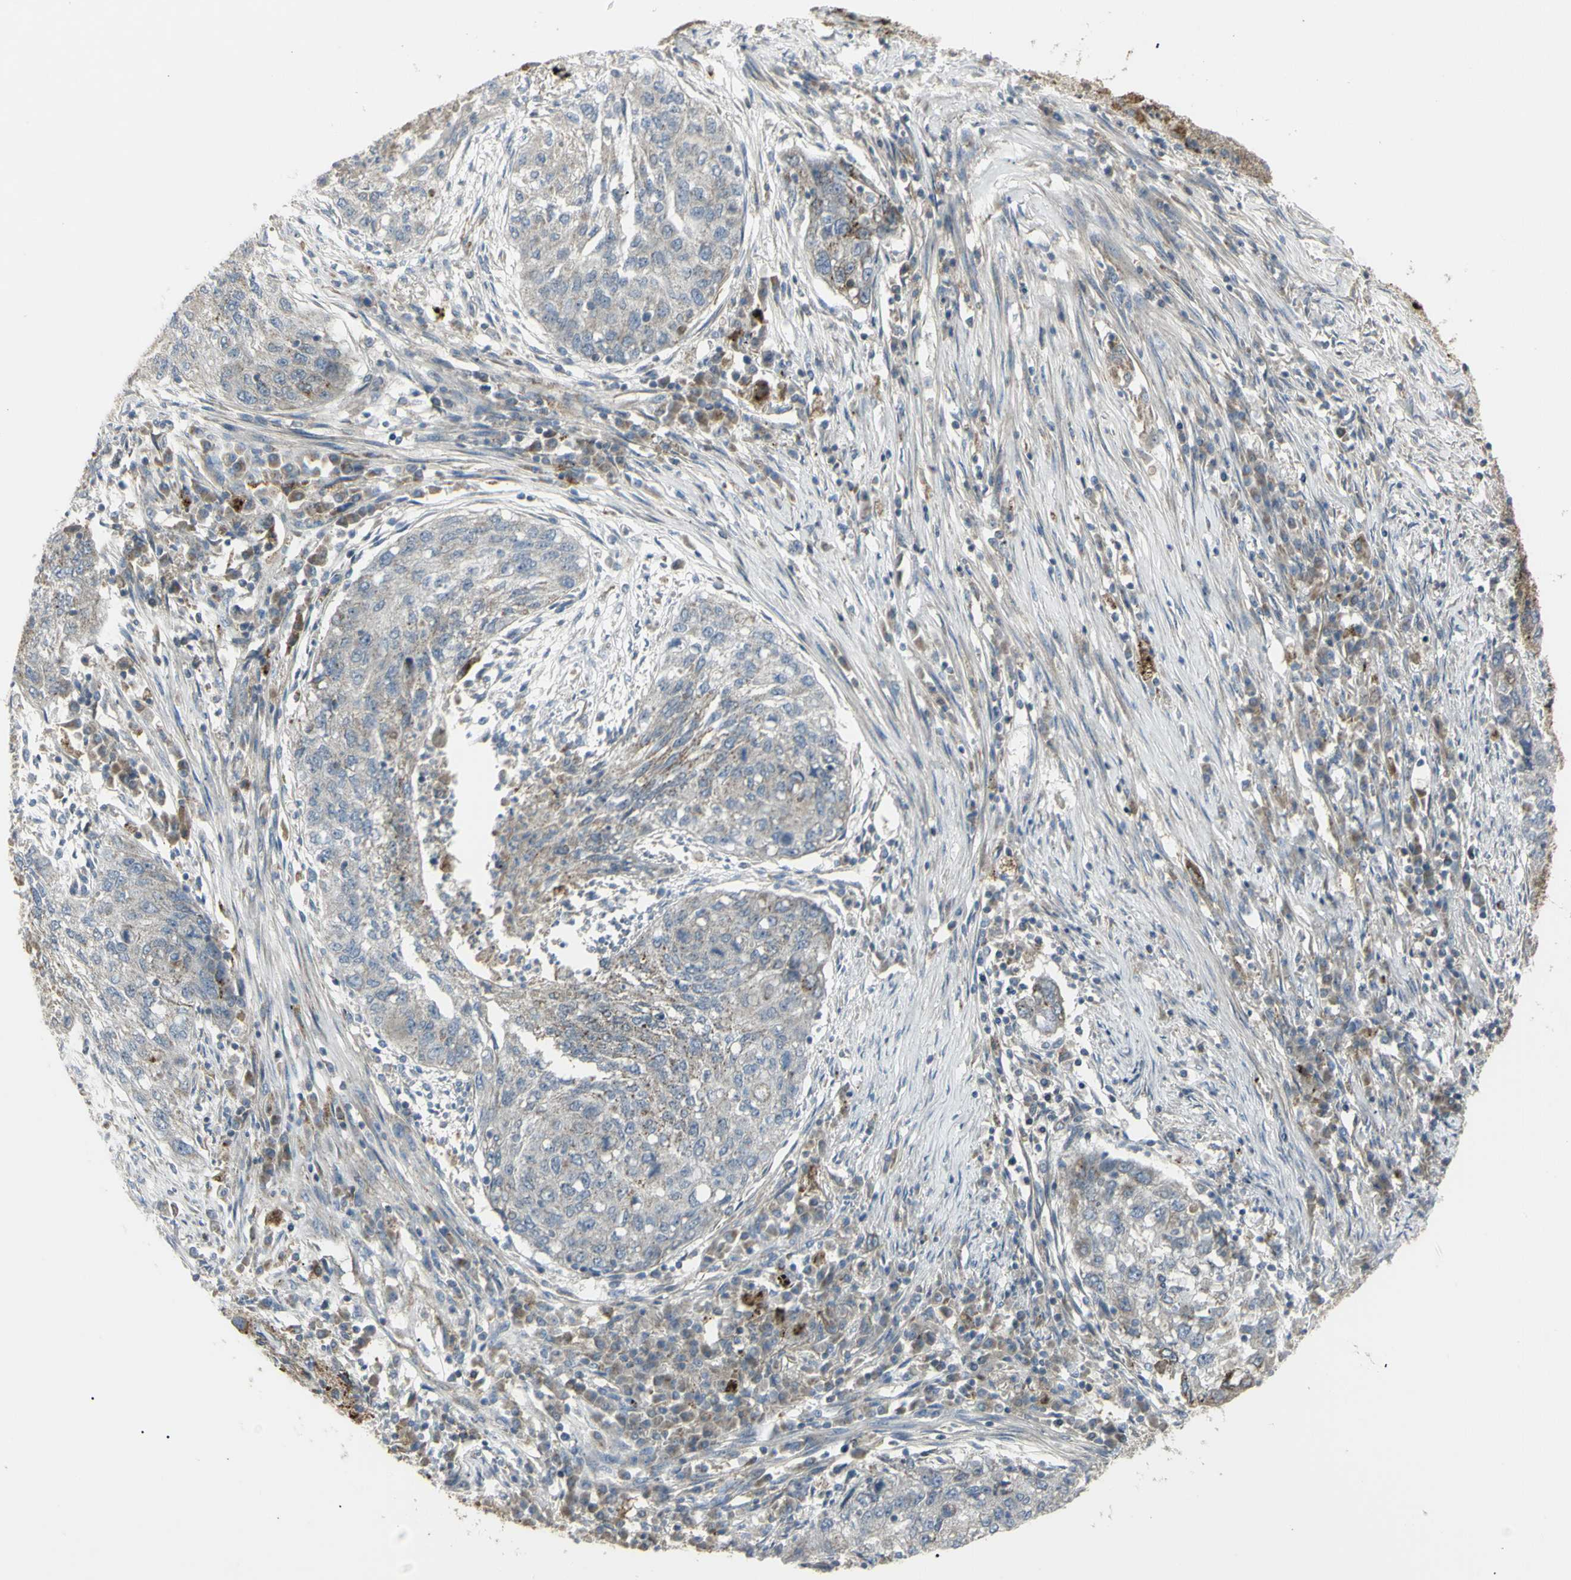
{"staining": {"intensity": "weak", "quantity": "<25%", "location": "cytoplasmic/membranous"}, "tissue": "lung cancer", "cell_type": "Tumor cells", "image_type": "cancer", "snomed": [{"axis": "morphology", "description": "Squamous cell carcinoma, NOS"}, {"axis": "topography", "description": "Lung"}], "caption": "An image of human squamous cell carcinoma (lung) is negative for staining in tumor cells.", "gene": "CYB5R1", "patient": {"sex": "female", "age": 63}}